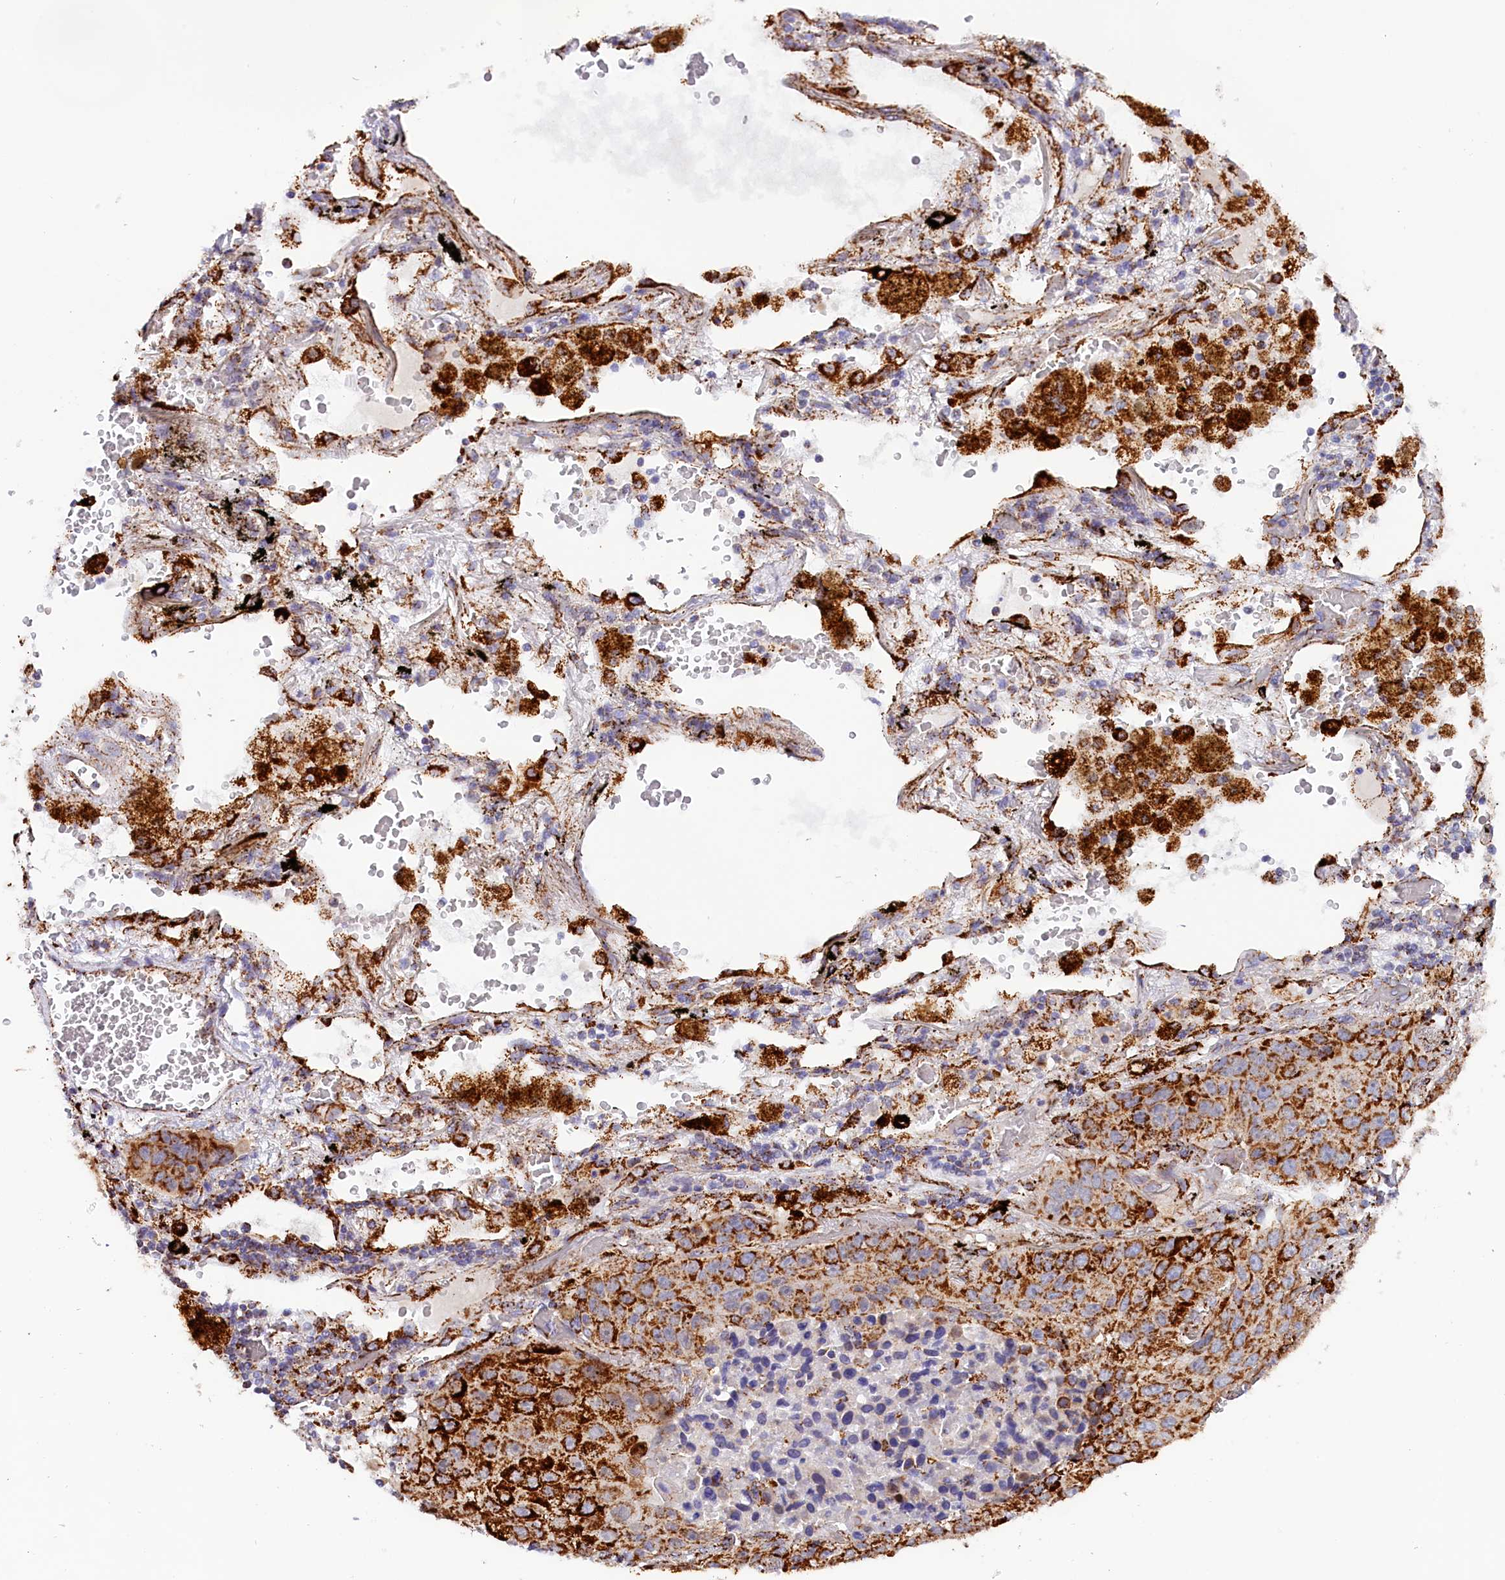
{"staining": {"intensity": "strong", "quantity": ">75%", "location": "cytoplasmic/membranous"}, "tissue": "lung cancer", "cell_type": "Tumor cells", "image_type": "cancer", "snomed": [{"axis": "morphology", "description": "Squamous cell carcinoma, NOS"}, {"axis": "topography", "description": "Lung"}], "caption": "Lung squamous cell carcinoma stained with a protein marker displays strong staining in tumor cells.", "gene": "AKTIP", "patient": {"sex": "male", "age": 57}}